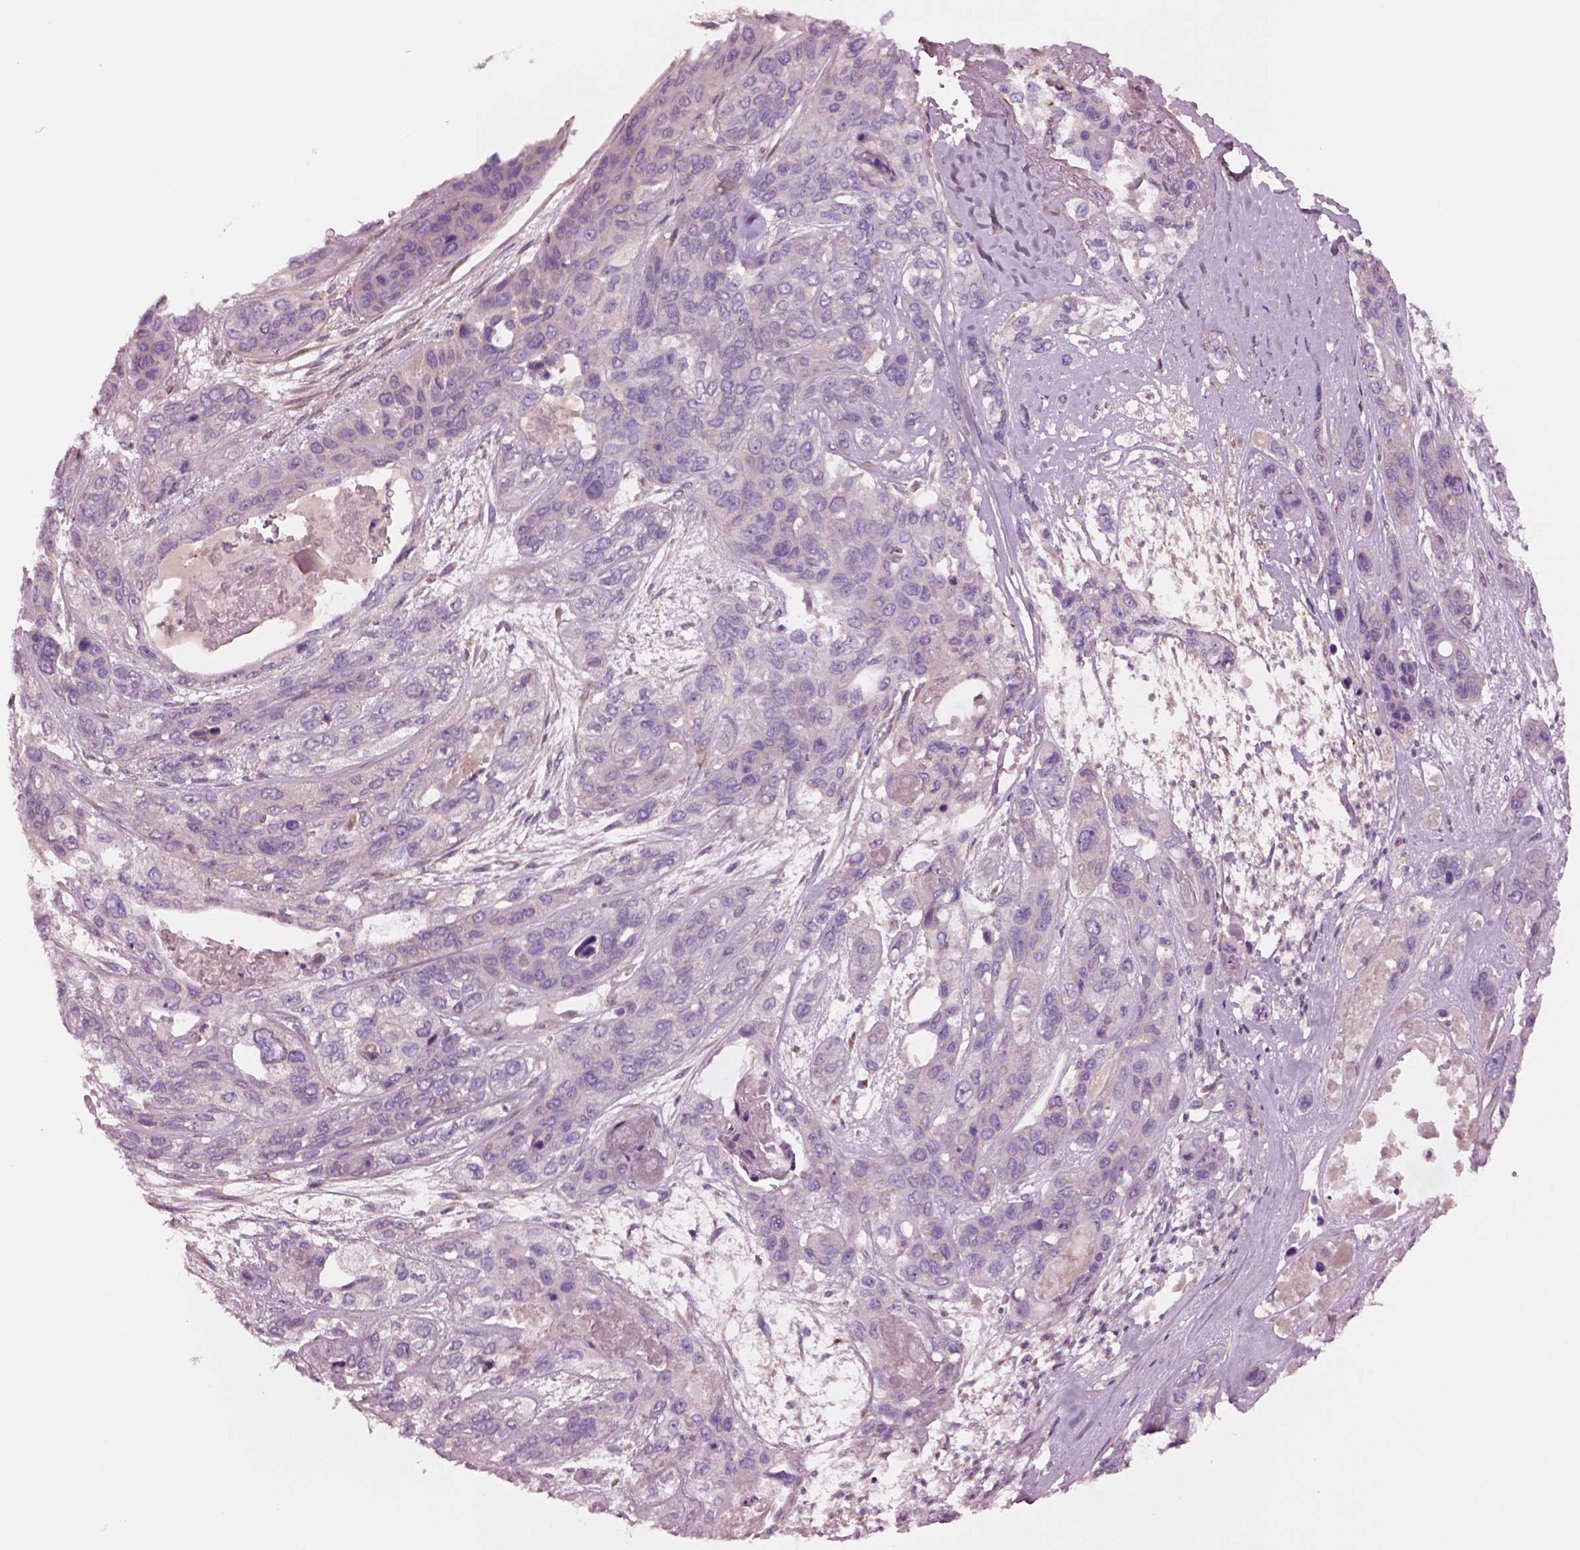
{"staining": {"intensity": "negative", "quantity": "none", "location": "none"}, "tissue": "lung cancer", "cell_type": "Tumor cells", "image_type": "cancer", "snomed": [{"axis": "morphology", "description": "Squamous cell carcinoma, NOS"}, {"axis": "topography", "description": "Lung"}], "caption": "This is a histopathology image of immunohistochemistry (IHC) staining of squamous cell carcinoma (lung), which shows no staining in tumor cells. Nuclei are stained in blue.", "gene": "SEC23A", "patient": {"sex": "female", "age": 70}}